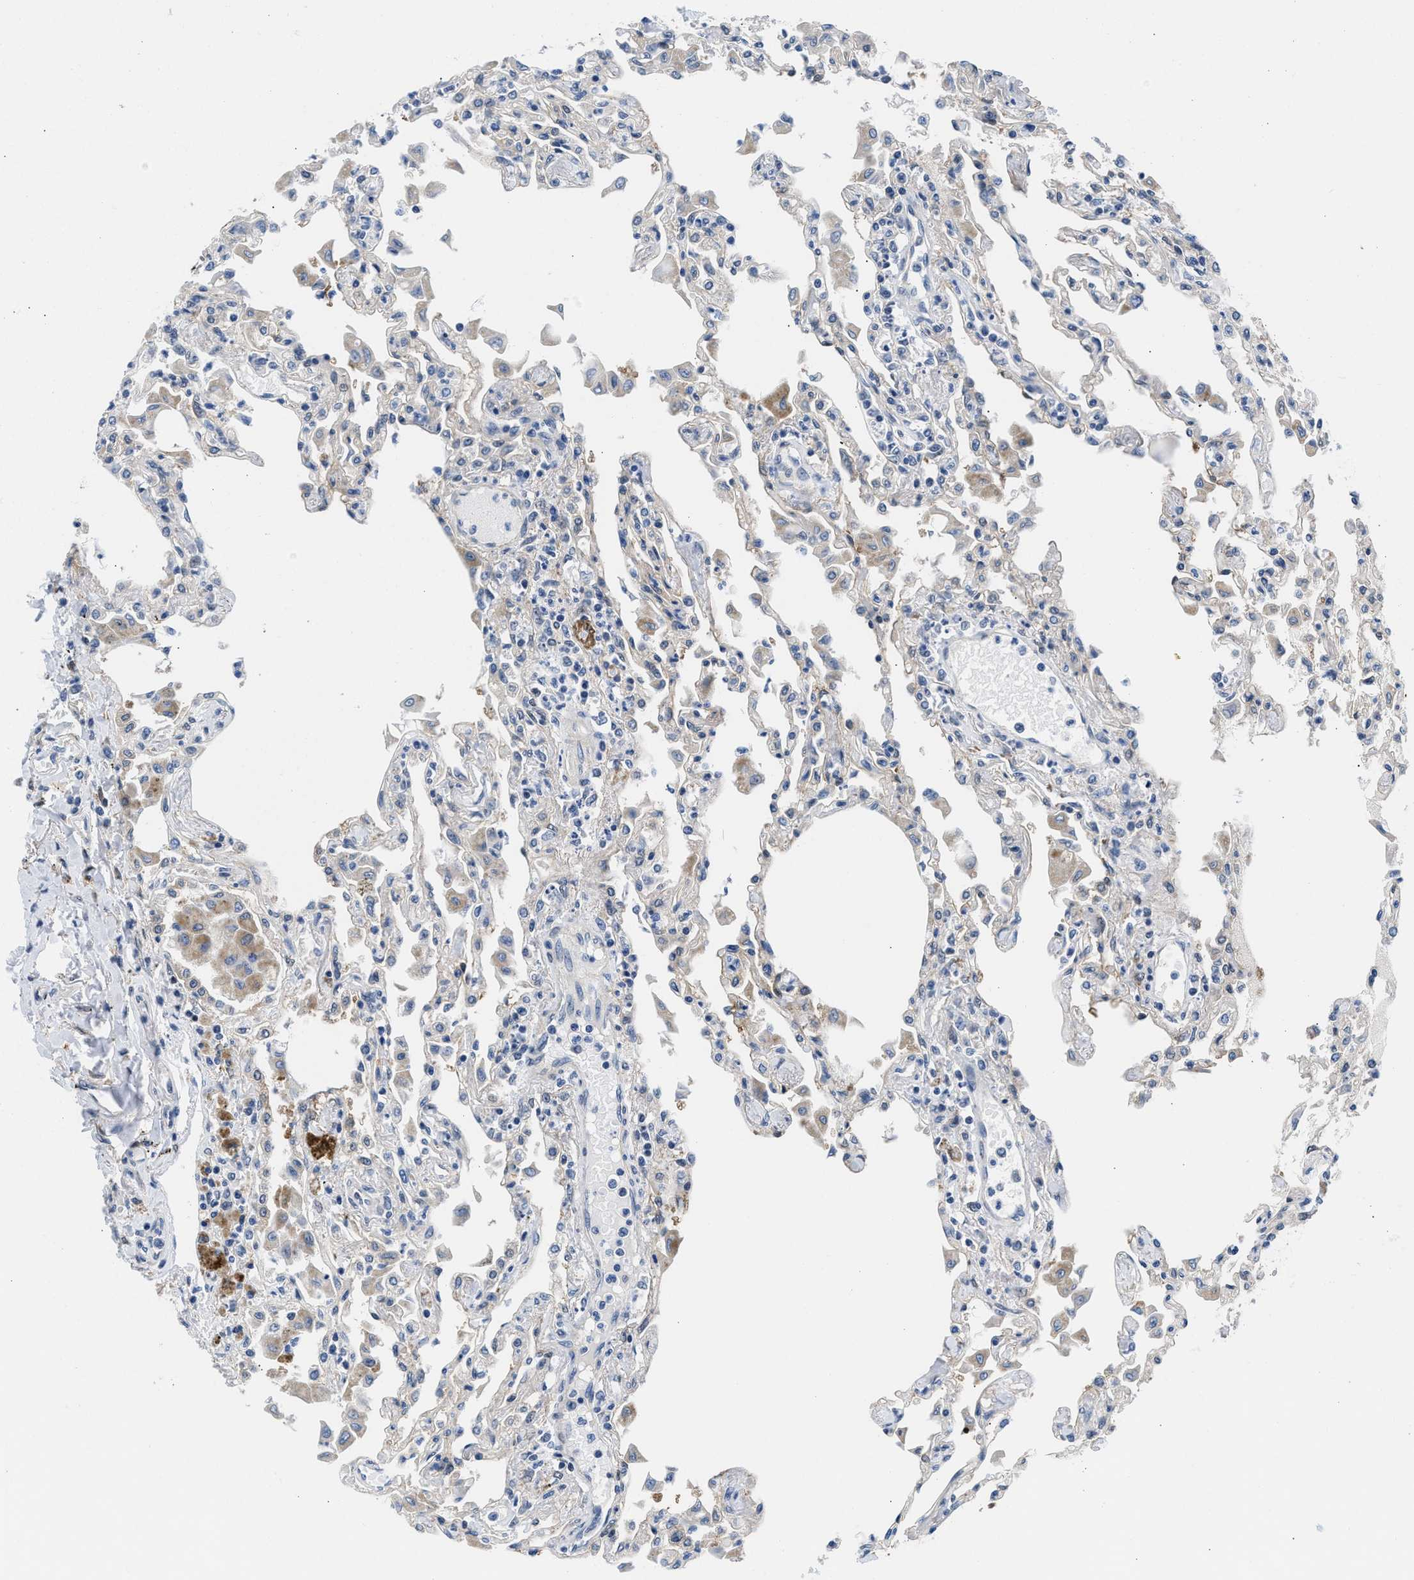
{"staining": {"intensity": "weak", "quantity": "25%-75%", "location": "cytoplasmic/membranous"}, "tissue": "lung", "cell_type": "Alveolar cells", "image_type": "normal", "snomed": [{"axis": "morphology", "description": "Normal tissue, NOS"}, {"axis": "topography", "description": "Bronchus"}, {"axis": "topography", "description": "Lung"}], "caption": "Benign lung was stained to show a protein in brown. There is low levels of weak cytoplasmic/membranous positivity in about 25%-75% of alveolar cells. Immunohistochemistry stains the protein of interest in brown and the nuclei are stained blue.", "gene": "CBR1", "patient": {"sex": "female", "age": 49}}